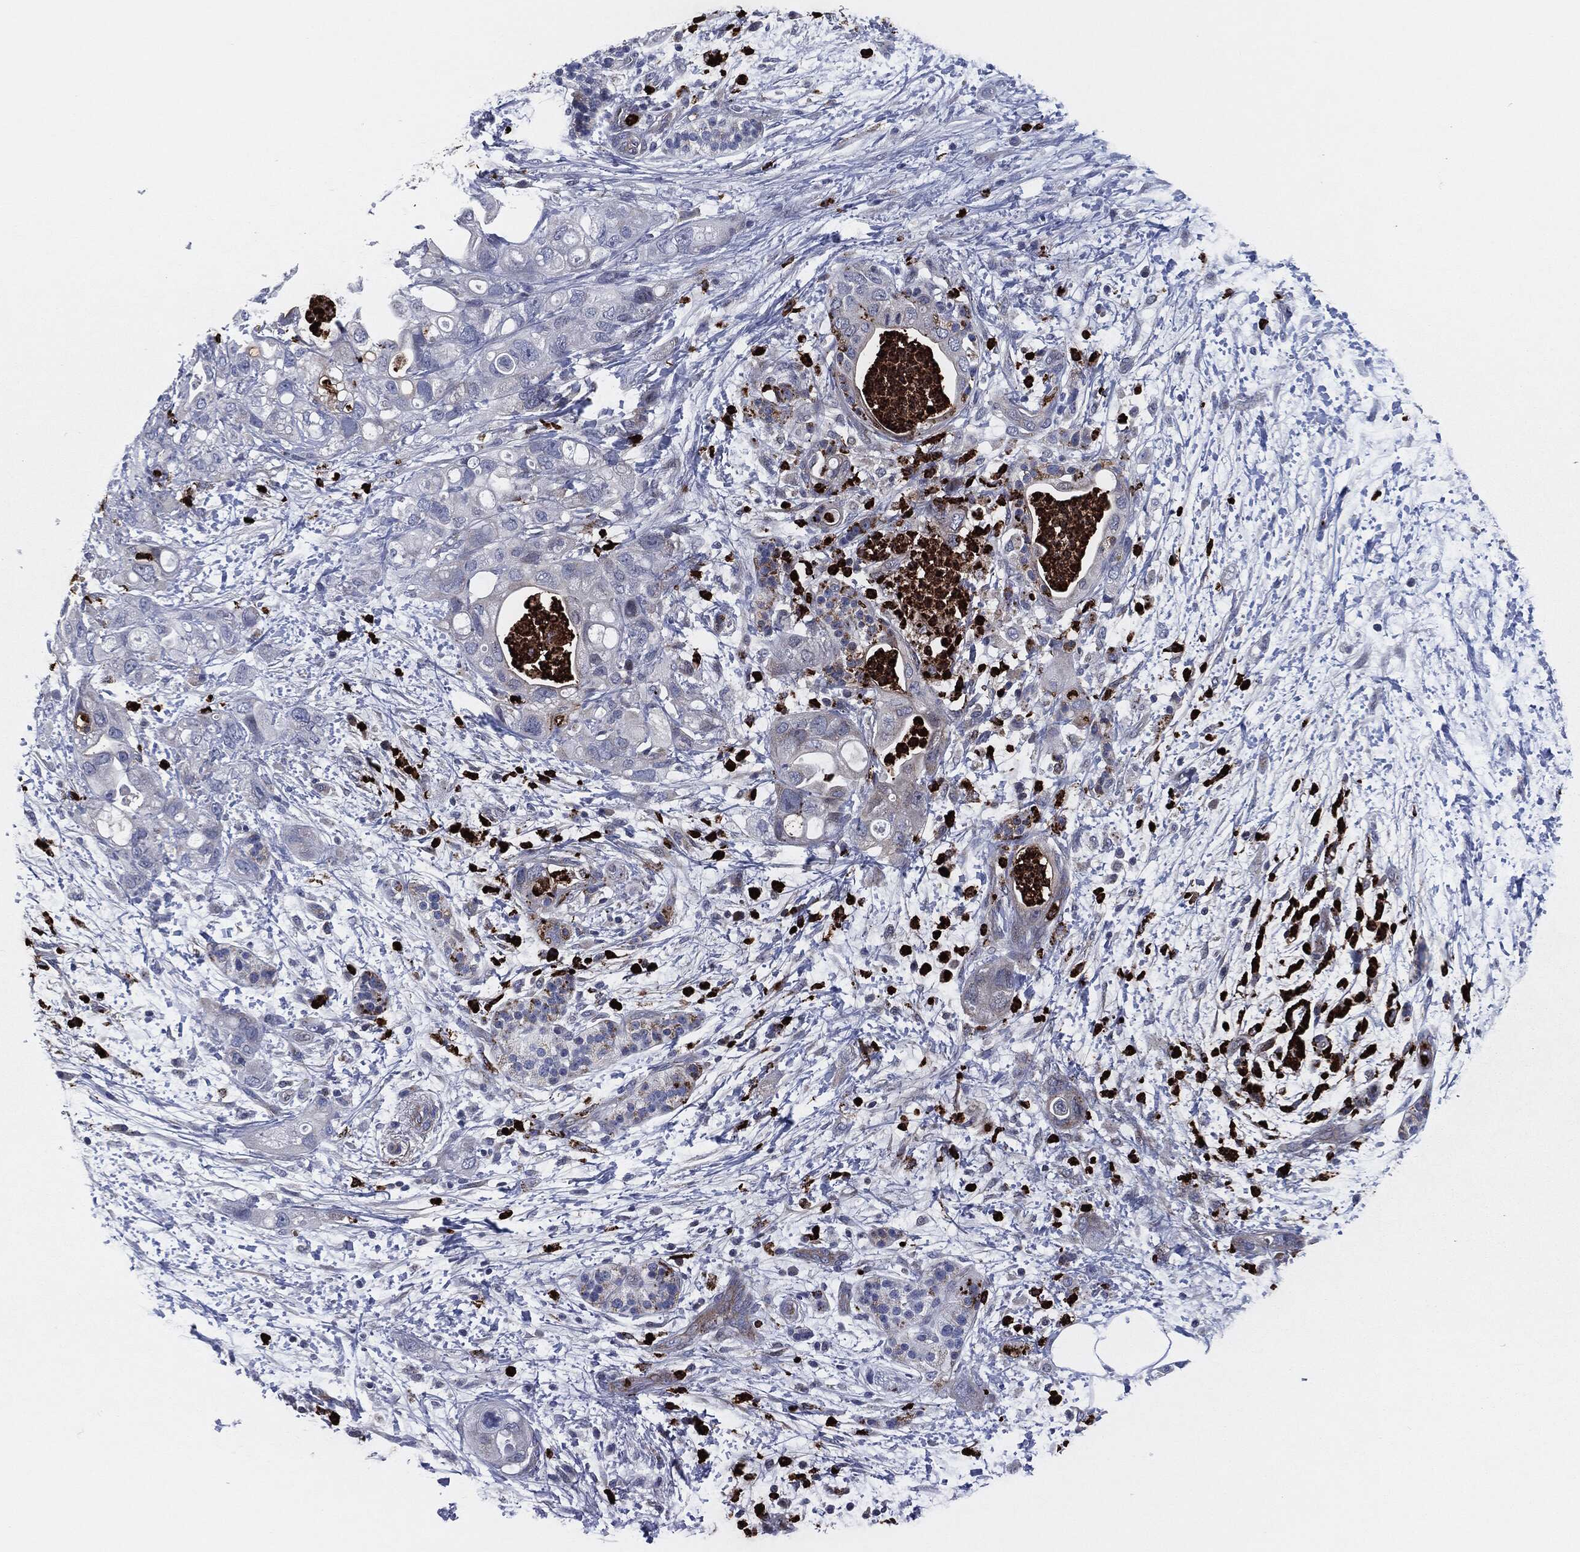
{"staining": {"intensity": "negative", "quantity": "none", "location": "none"}, "tissue": "pancreatic cancer", "cell_type": "Tumor cells", "image_type": "cancer", "snomed": [{"axis": "morphology", "description": "Adenocarcinoma, NOS"}, {"axis": "topography", "description": "Pancreas"}], "caption": "IHC image of human adenocarcinoma (pancreatic) stained for a protein (brown), which demonstrates no positivity in tumor cells.", "gene": "MPO", "patient": {"sex": "female", "age": 72}}